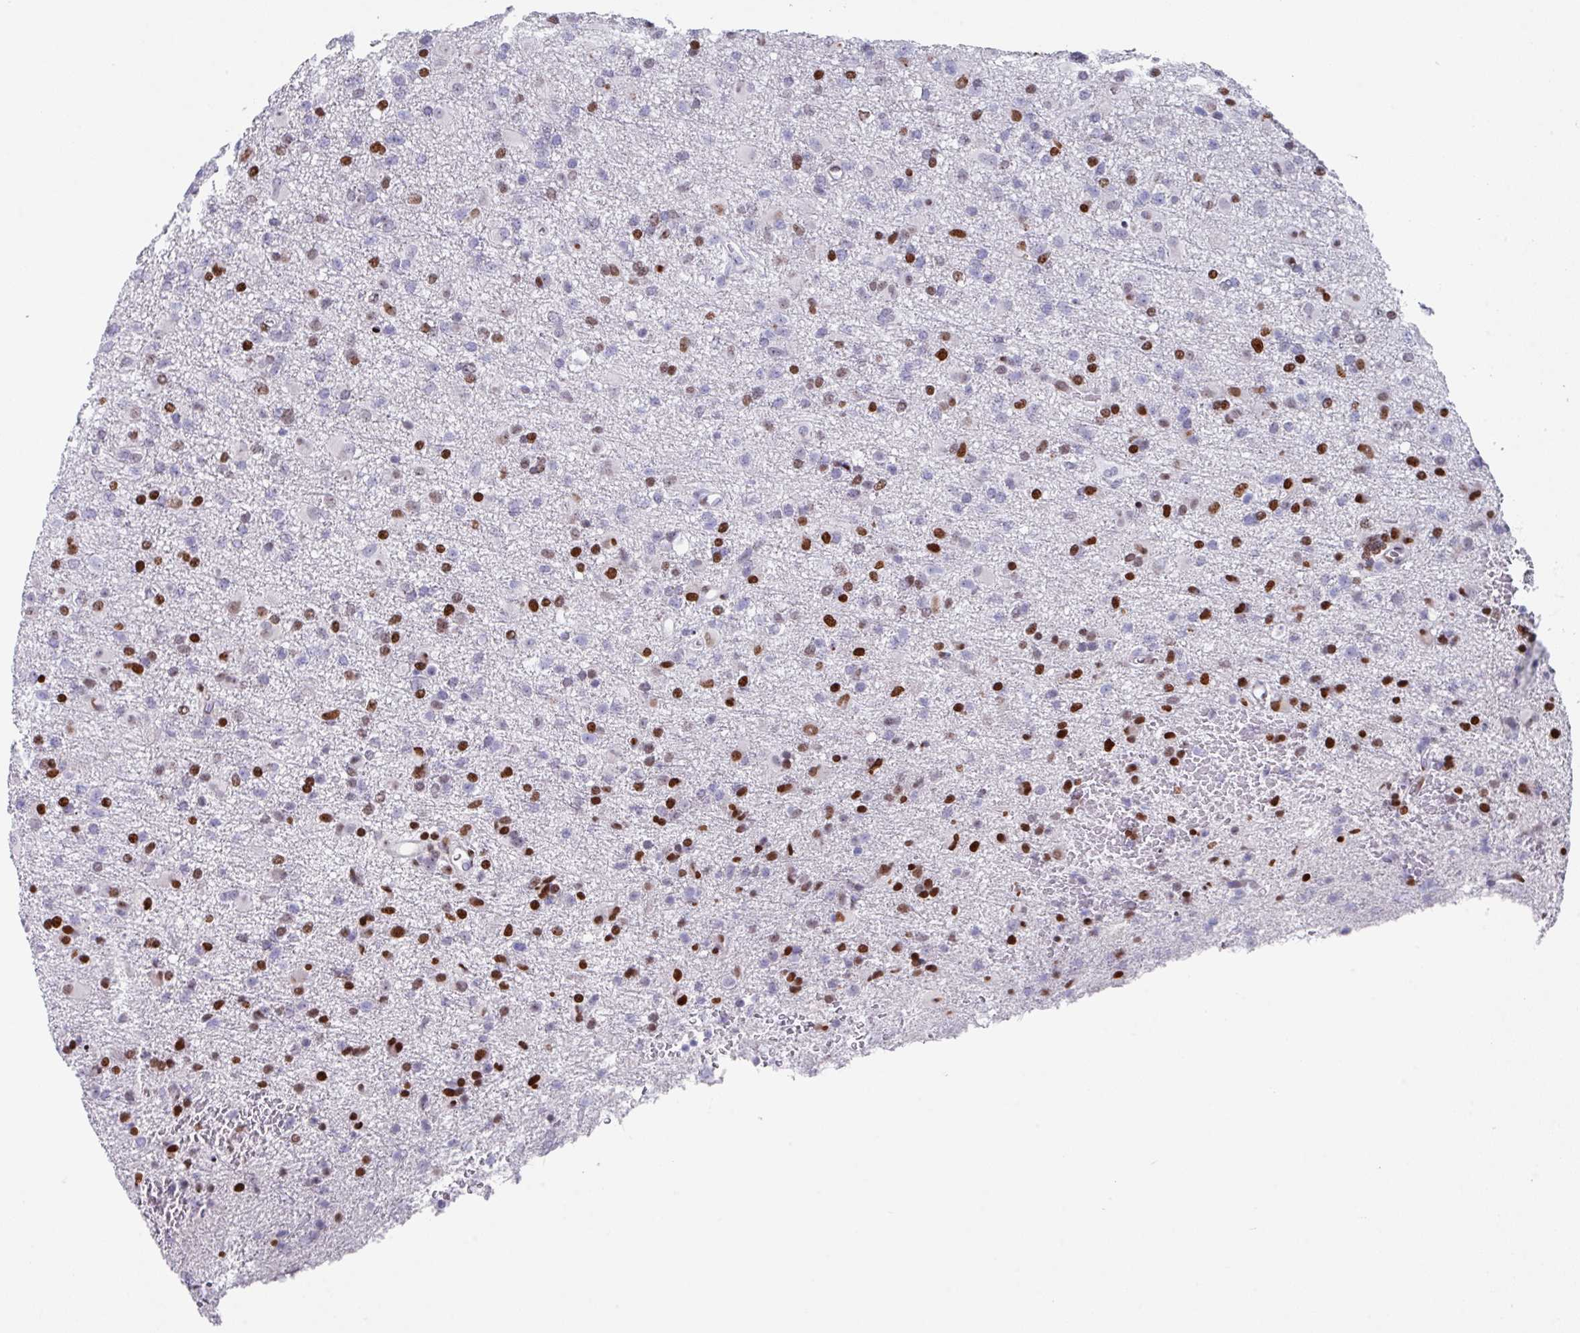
{"staining": {"intensity": "moderate", "quantity": "<25%", "location": "nuclear"}, "tissue": "glioma", "cell_type": "Tumor cells", "image_type": "cancer", "snomed": [{"axis": "morphology", "description": "Glioma, malignant, Low grade"}, {"axis": "topography", "description": "Brain"}], "caption": "A brown stain shows moderate nuclear positivity of a protein in malignant glioma (low-grade) tumor cells.", "gene": "TCF3", "patient": {"sex": "male", "age": 65}}